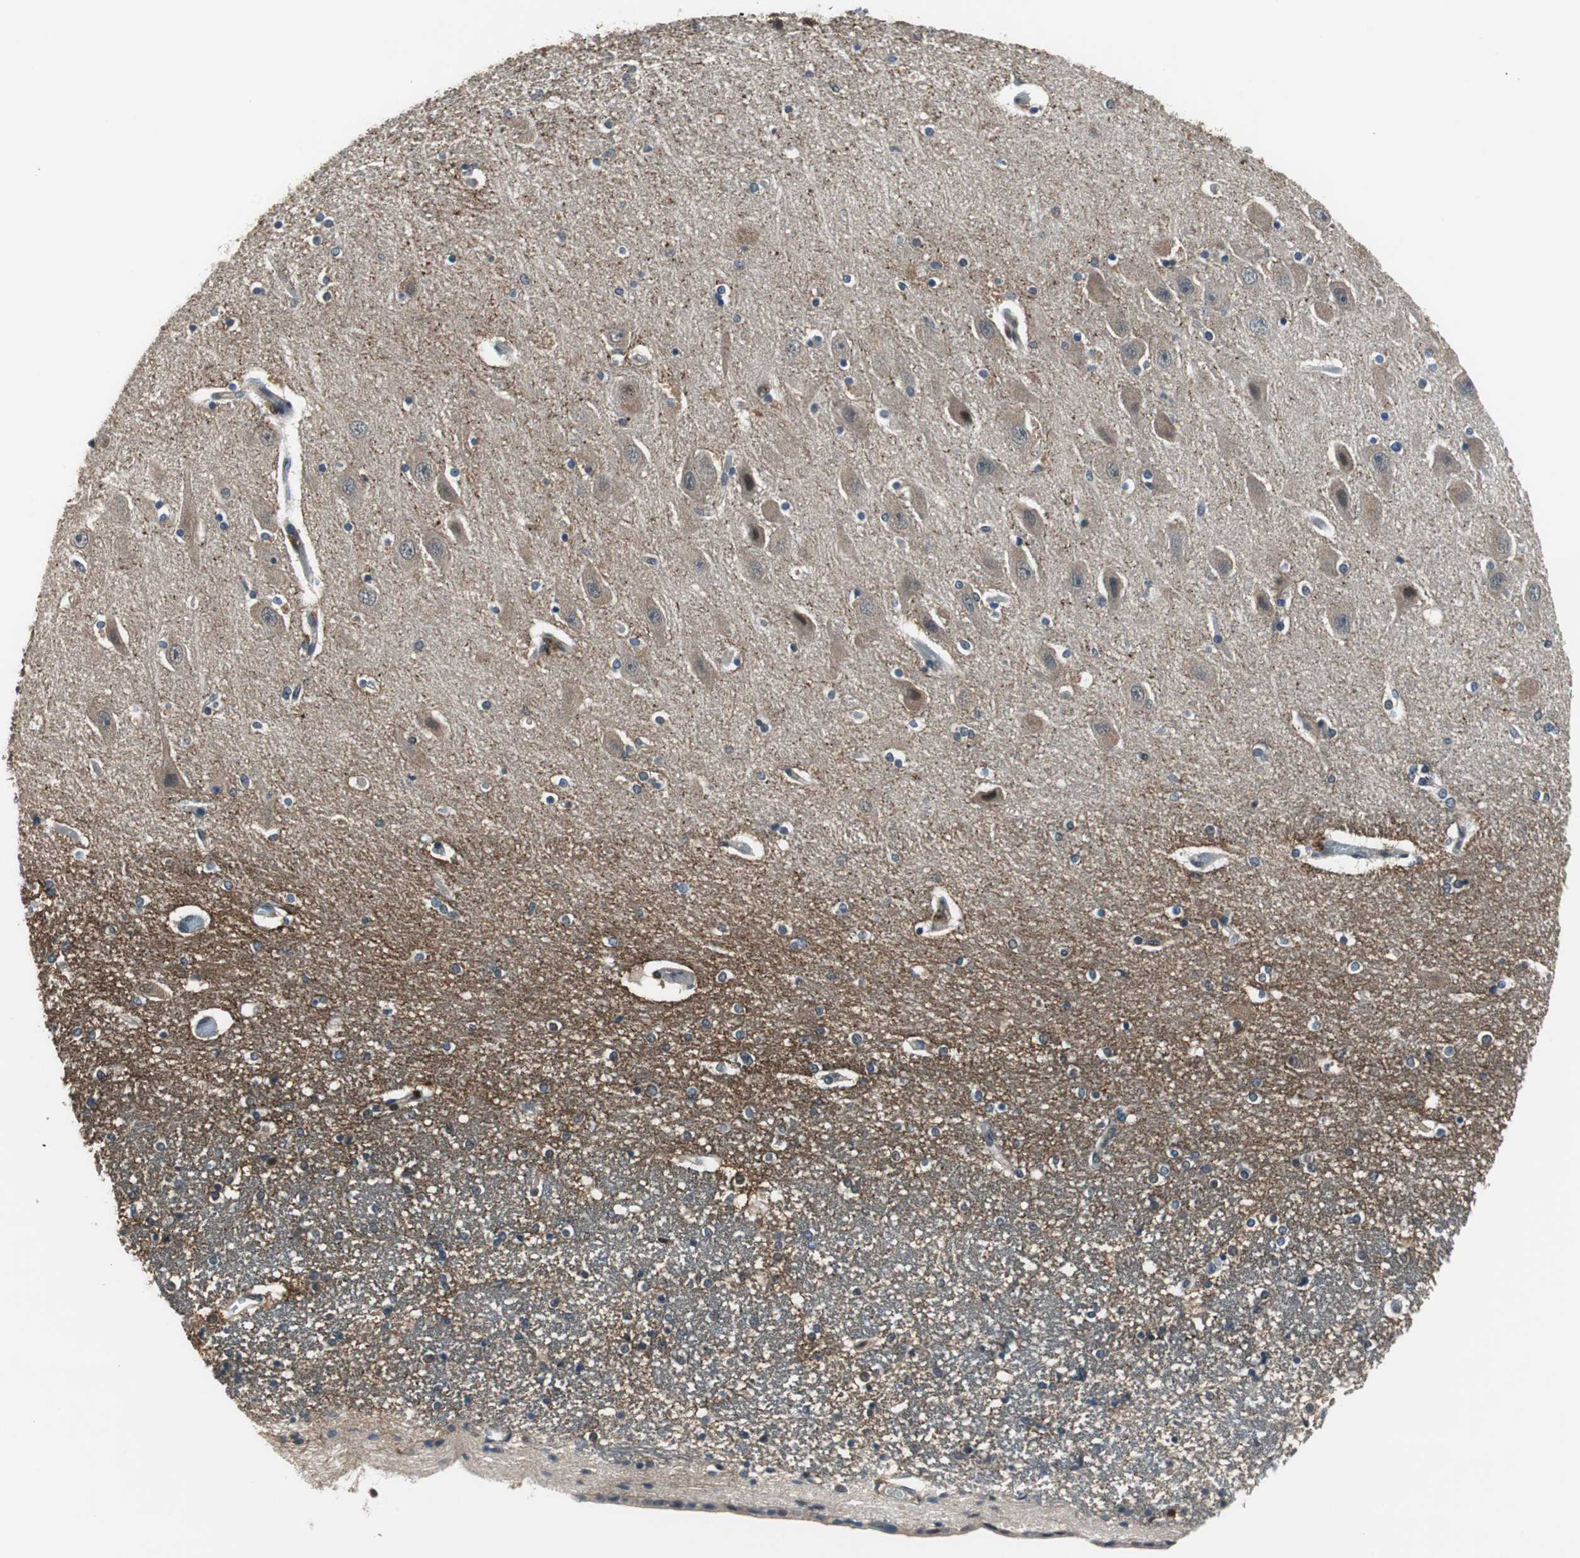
{"staining": {"intensity": "negative", "quantity": "none", "location": "none"}, "tissue": "hippocampus", "cell_type": "Glial cells", "image_type": "normal", "snomed": [{"axis": "morphology", "description": "Normal tissue, NOS"}, {"axis": "topography", "description": "Hippocampus"}], "caption": "Immunohistochemical staining of benign human hippocampus exhibits no significant positivity in glial cells. Nuclei are stained in blue.", "gene": "MAFB", "patient": {"sex": "female", "age": 54}}